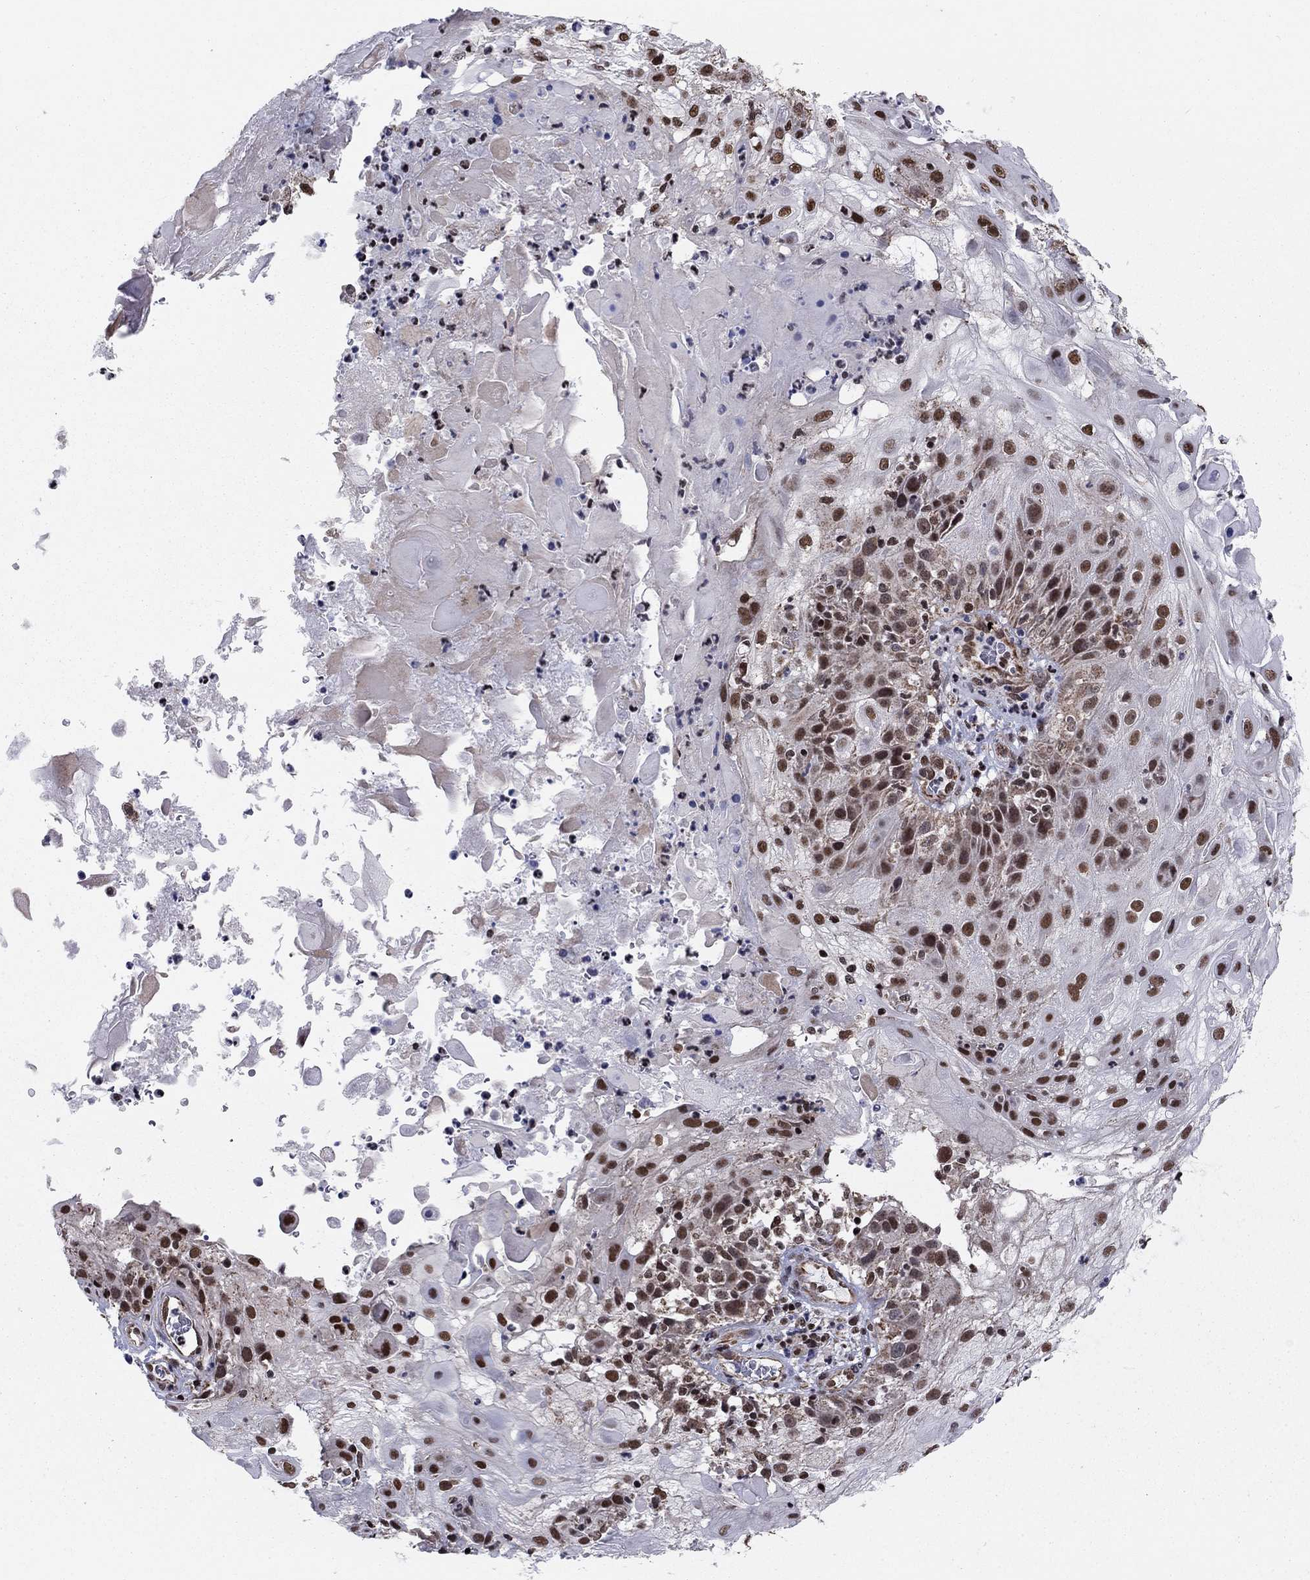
{"staining": {"intensity": "strong", "quantity": "25%-75%", "location": "nuclear"}, "tissue": "skin cancer", "cell_type": "Tumor cells", "image_type": "cancer", "snomed": [{"axis": "morphology", "description": "Normal tissue, NOS"}, {"axis": "morphology", "description": "Squamous cell carcinoma, NOS"}, {"axis": "topography", "description": "Skin"}], "caption": "About 25%-75% of tumor cells in skin cancer demonstrate strong nuclear protein positivity as visualized by brown immunohistochemical staining.", "gene": "N4BP2", "patient": {"sex": "female", "age": 83}}